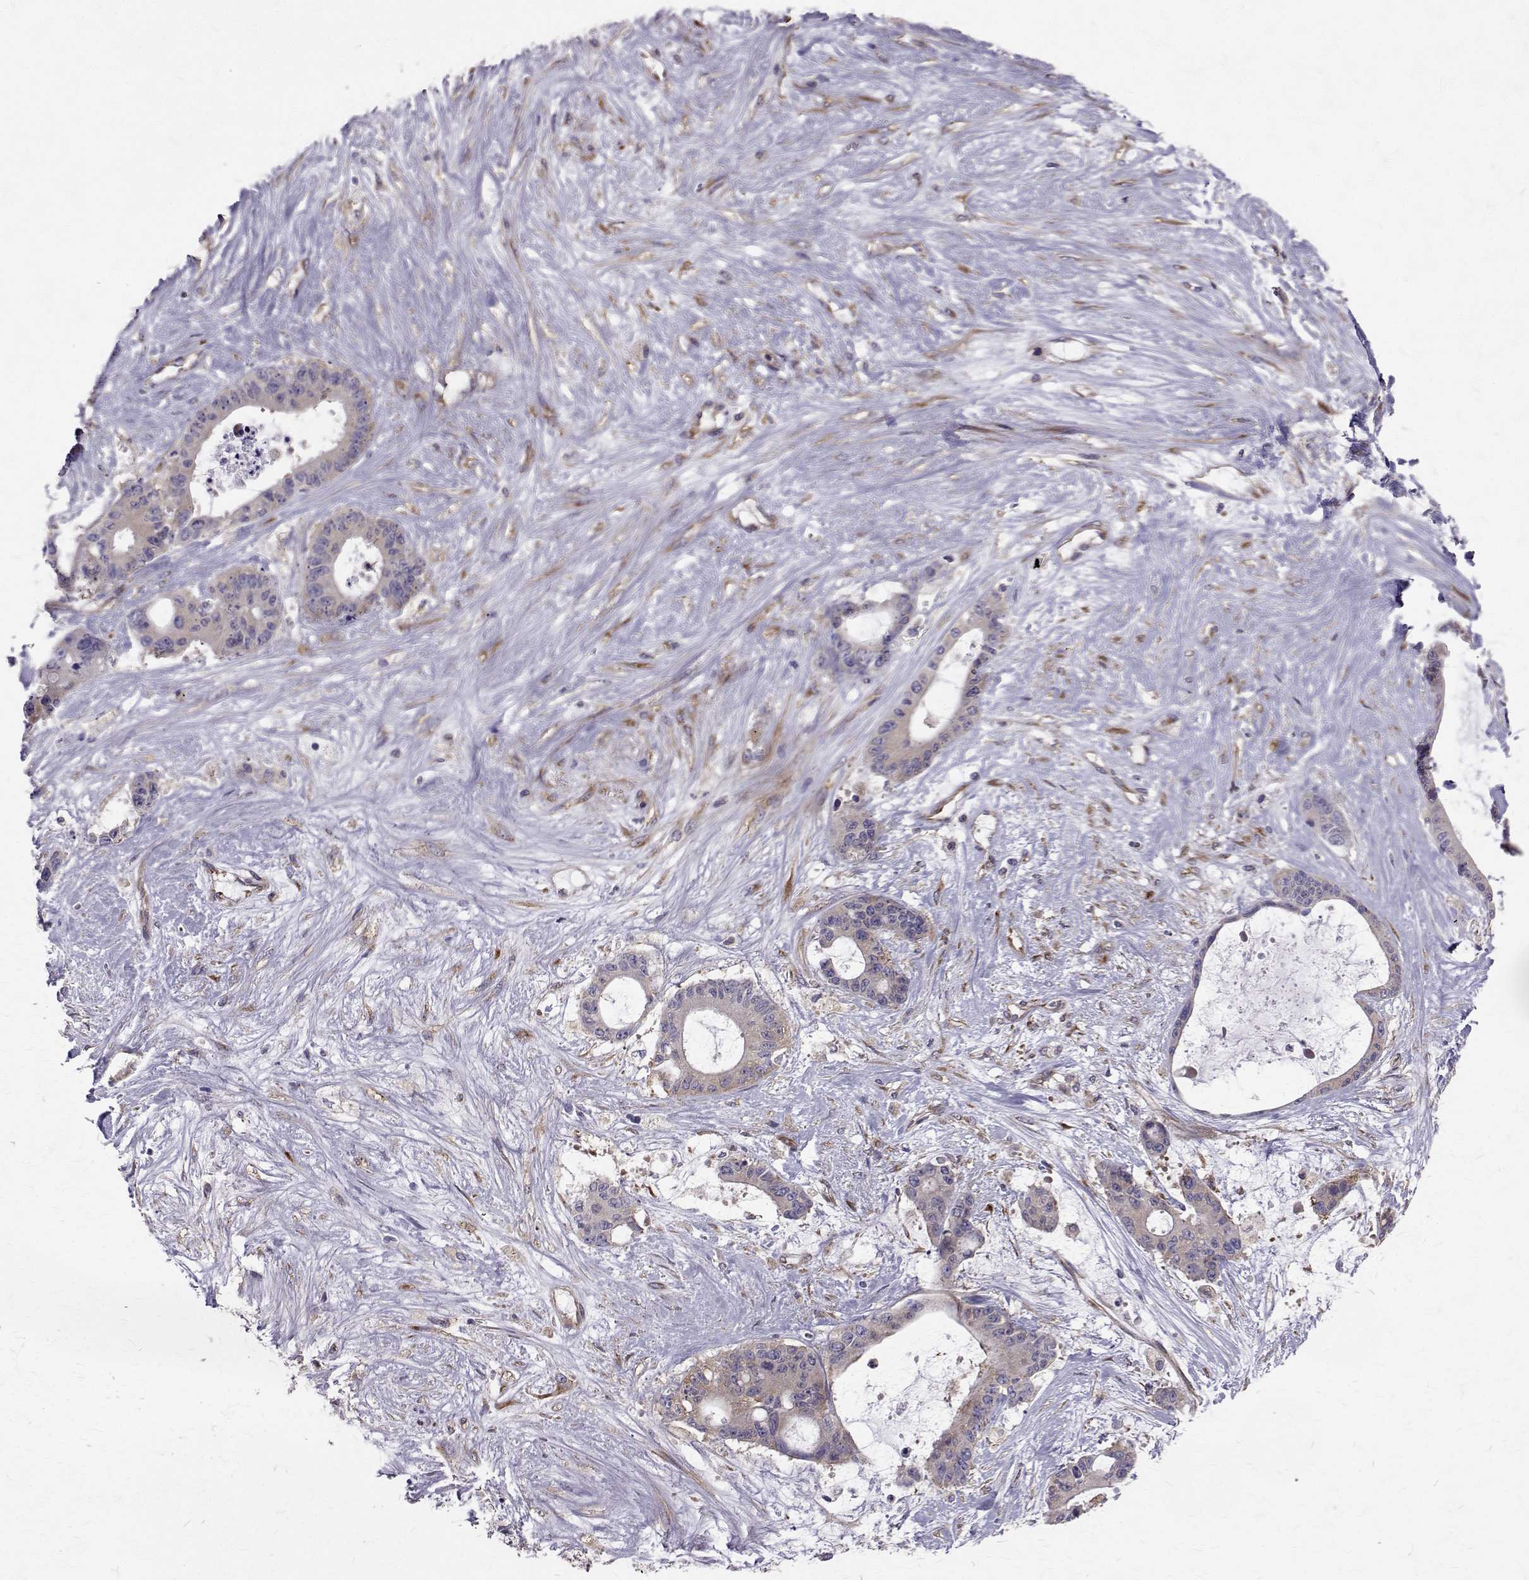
{"staining": {"intensity": "negative", "quantity": "none", "location": "none"}, "tissue": "liver cancer", "cell_type": "Tumor cells", "image_type": "cancer", "snomed": [{"axis": "morphology", "description": "Normal tissue, NOS"}, {"axis": "morphology", "description": "Cholangiocarcinoma"}, {"axis": "topography", "description": "Liver"}, {"axis": "topography", "description": "Peripheral nerve tissue"}], "caption": "Liver cancer was stained to show a protein in brown. There is no significant staining in tumor cells. (Brightfield microscopy of DAB immunohistochemistry at high magnification).", "gene": "ARFGAP1", "patient": {"sex": "female", "age": 73}}